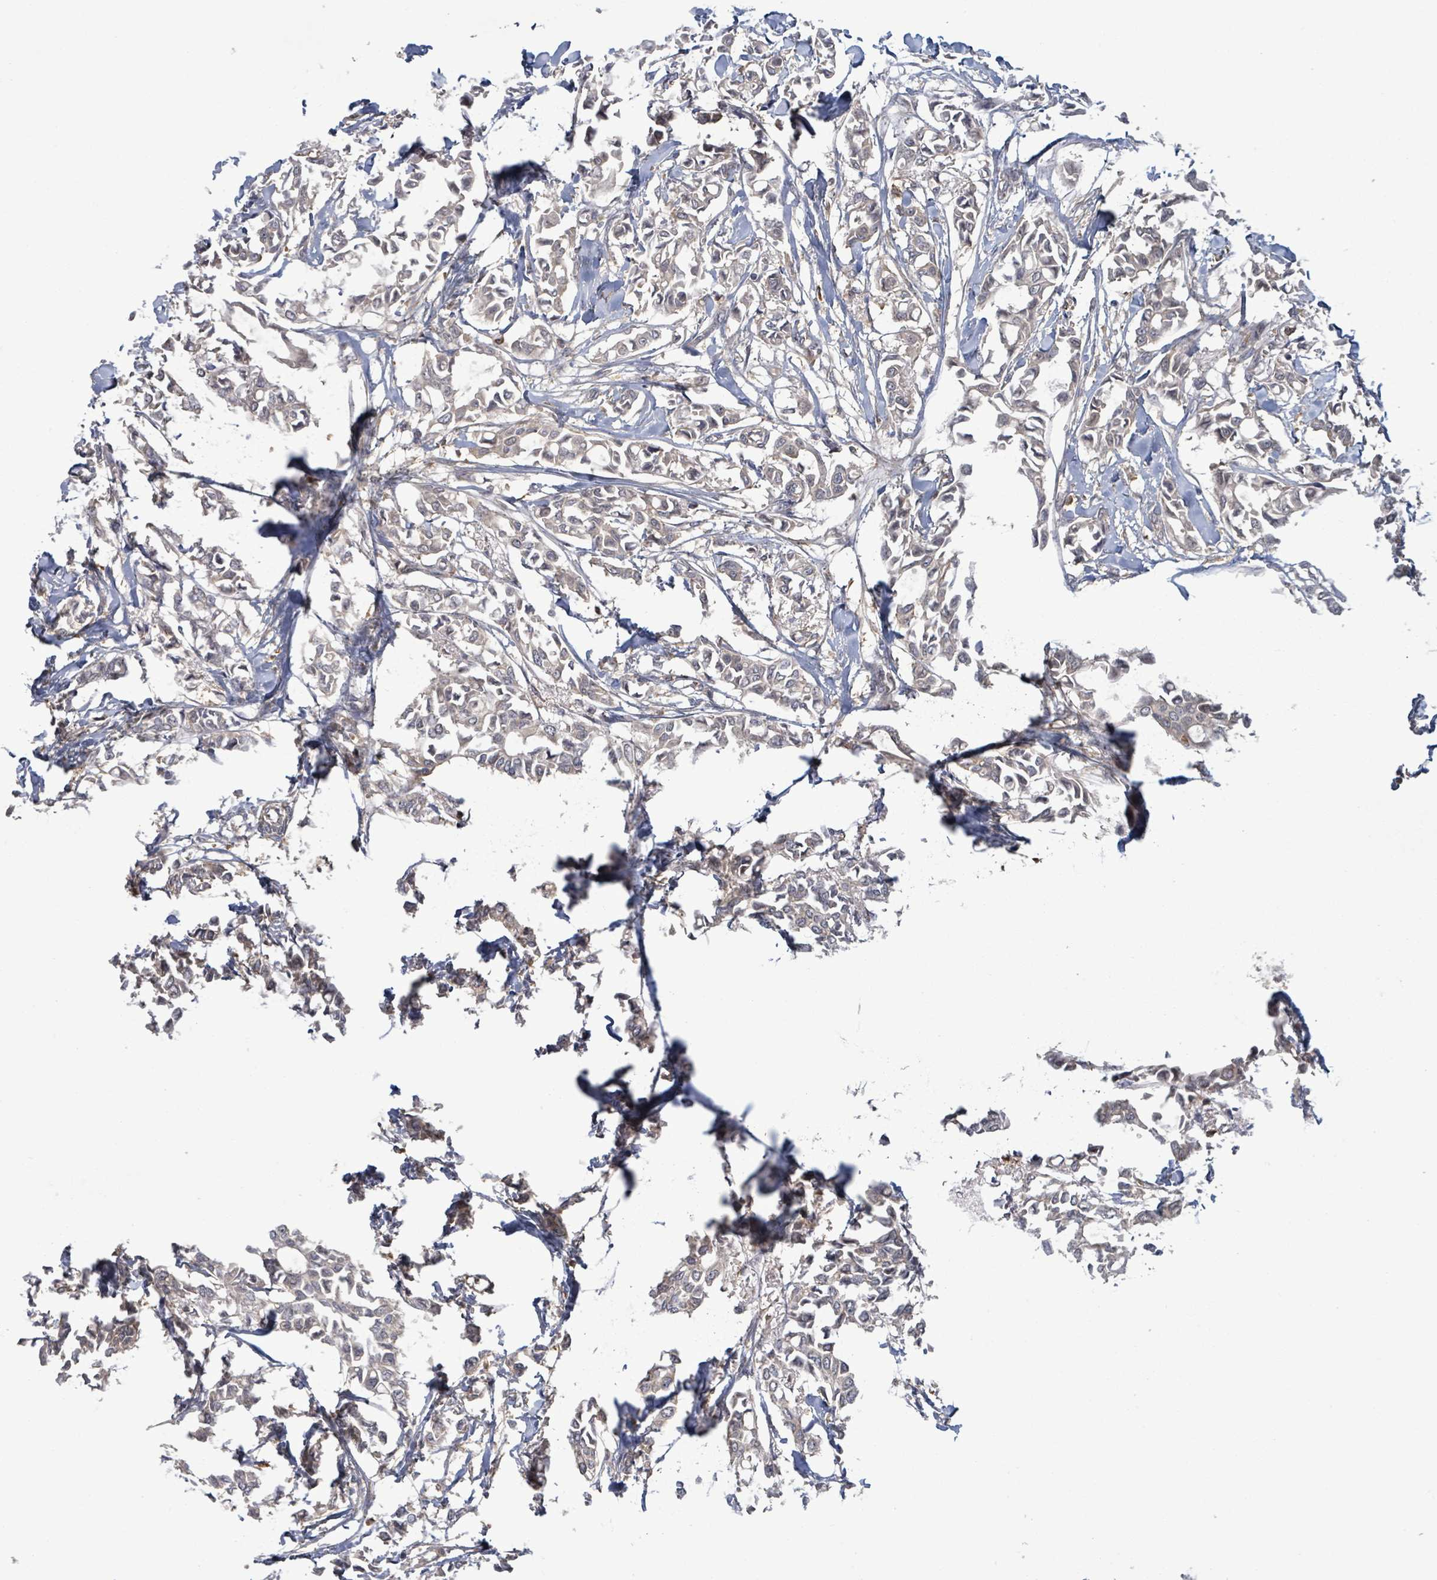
{"staining": {"intensity": "negative", "quantity": "none", "location": "none"}, "tissue": "breast cancer", "cell_type": "Tumor cells", "image_type": "cancer", "snomed": [{"axis": "morphology", "description": "Duct carcinoma"}, {"axis": "topography", "description": "Breast"}], "caption": "There is no significant staining in tumor cells of breast intraductal carcinoma. (DAB (3,3'-diaminobenzidine) immunohistochemistry, high magnification).", "gene": "MAP3K6", "patient": {"sex": "female", "age": 41}}